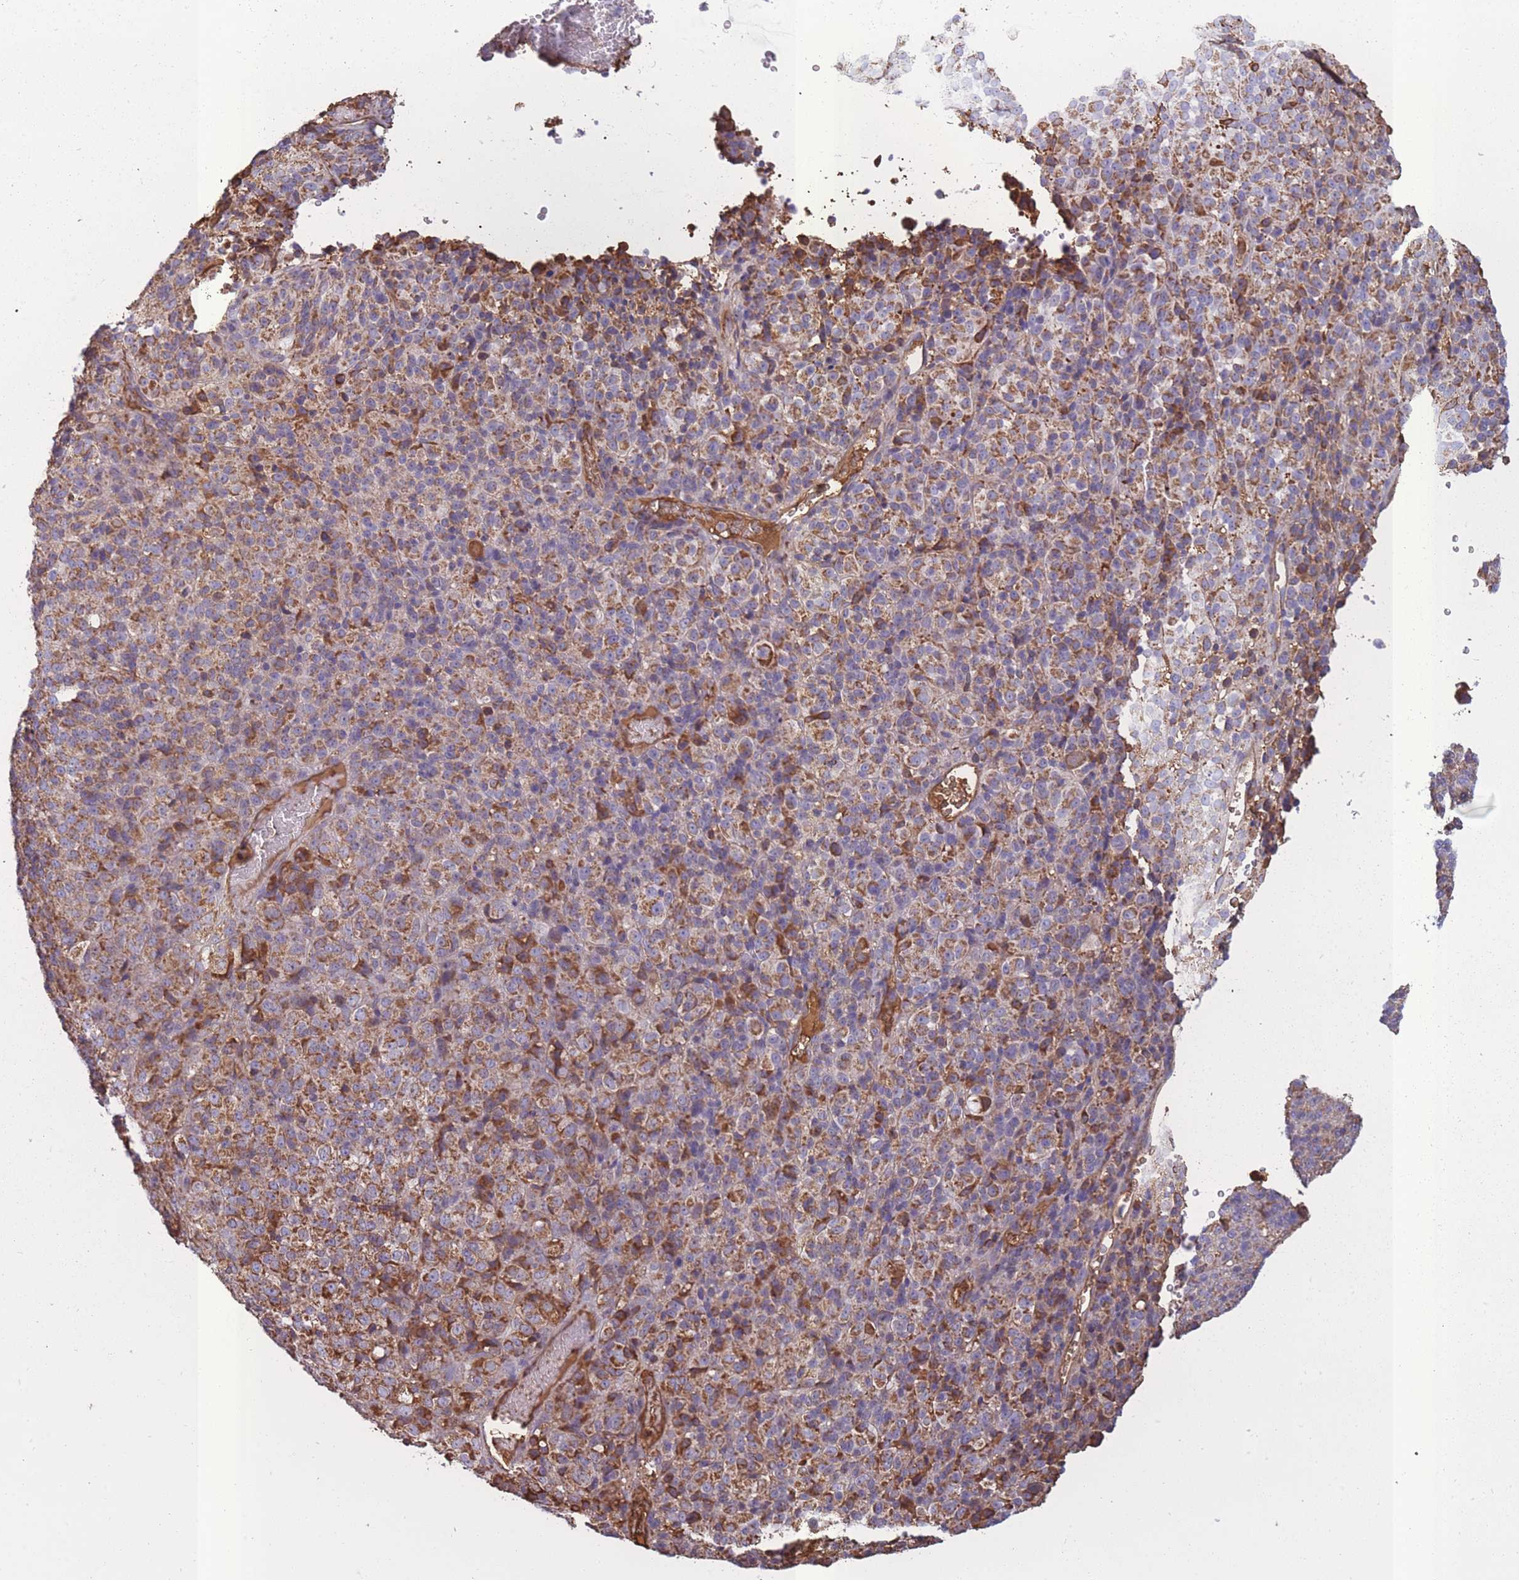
{"staining": {"intensity": "negative", "quantity": "none", "location": "none"}, "tissue": "melanoma", "cell_type": "Tumor cells", "image_type": "cancer", "snomed": [{"axis": "morphology", "description": "Malignant melanoma, Metastatic site"}, {"axis": "topography", "description": "Brain"}], "caption": "Immunohistochemical staining of human malignant melanoma (metastatic site) exhibits no significant positivity in tumor cells. (DAB (3,3'-diaminobenzidine) immunohistochemistry, high magnification).", "gene": "KAT2A", "patient": {"sex": "female", "age": 56}}